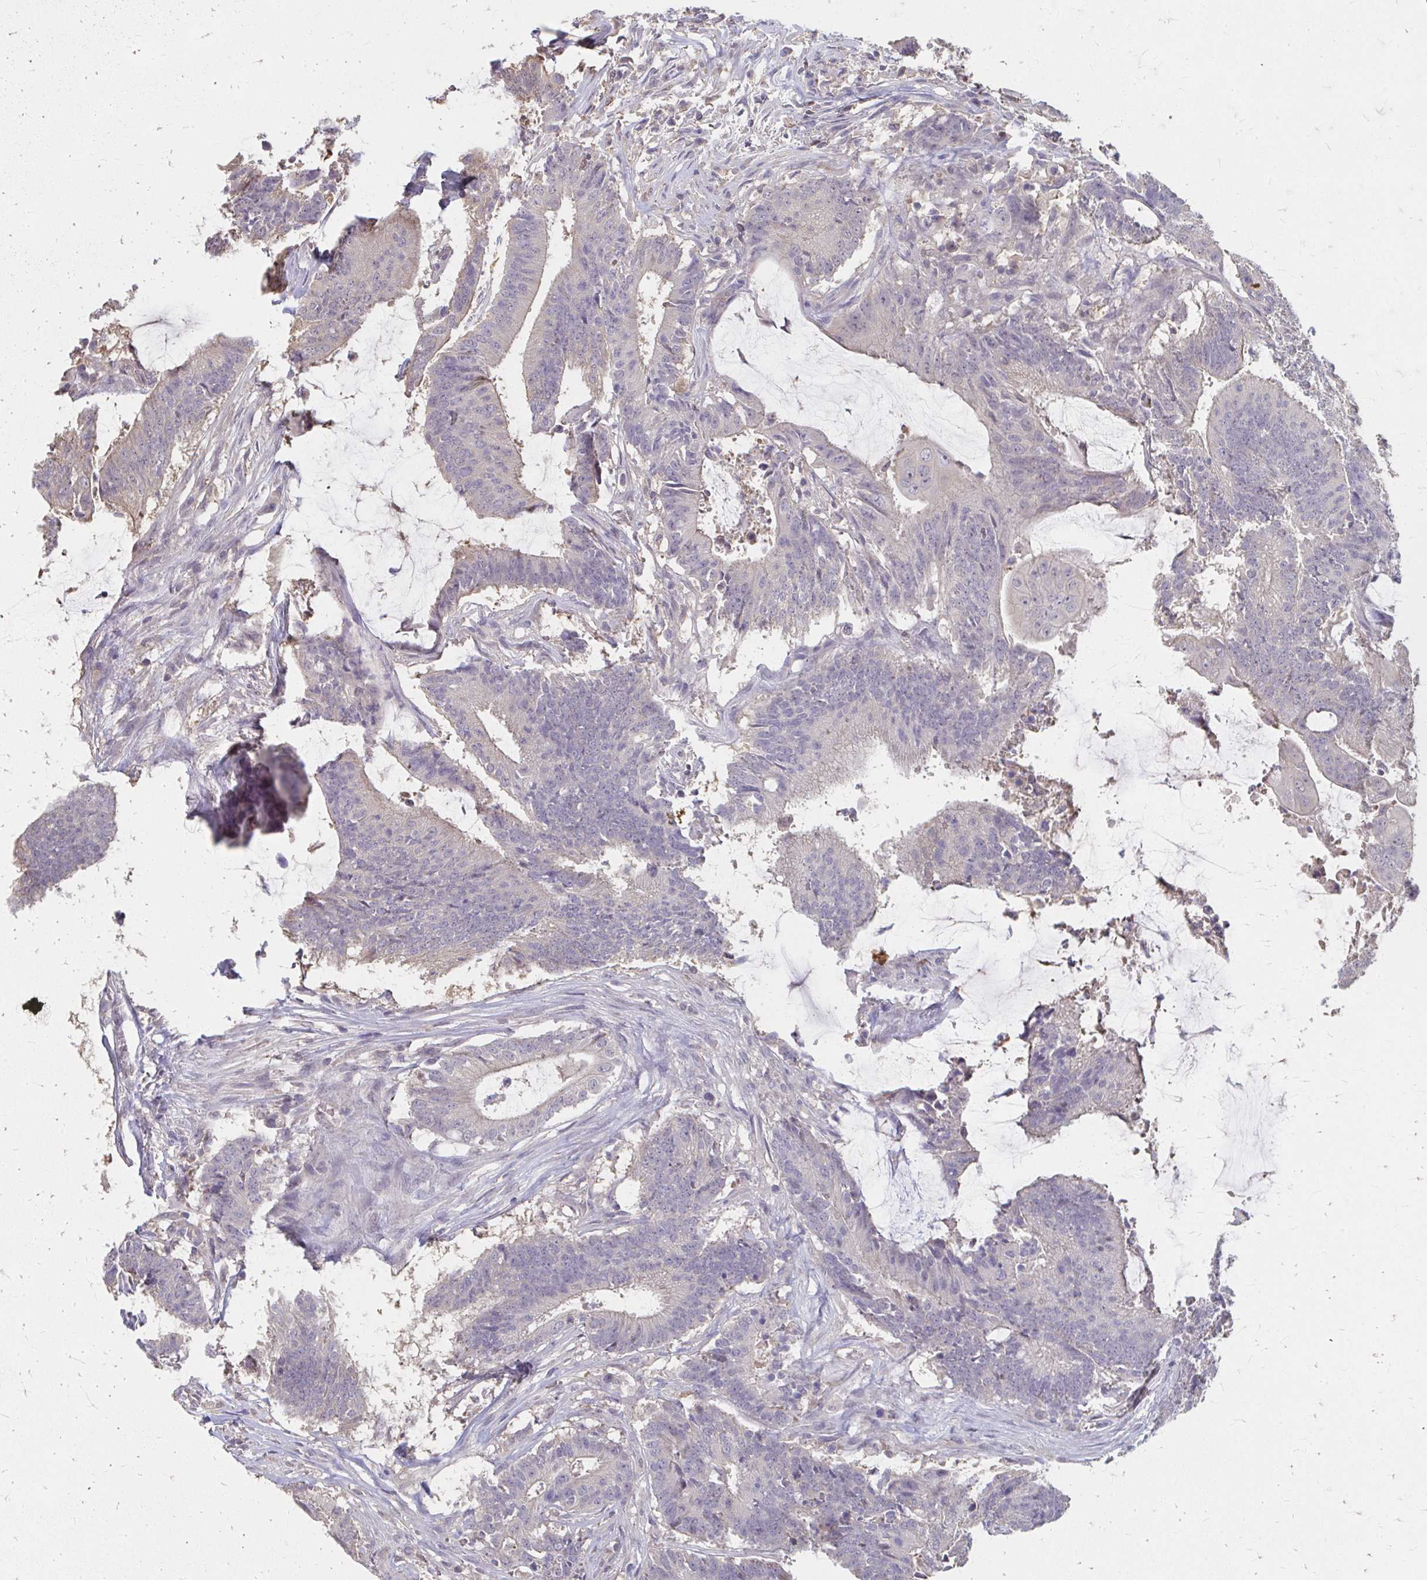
{"staining": {"intensity": "negative", "quantity": "none", "location": "none"}, "tissue": "colorectal cancer", "cell_type": "Tumor cells", "image_type": "cancer", "snomed": [{"axis": "morphology", "description": "Adenocarcinoma, NOS"}, {"axis": "topography", "description": "Colon"}], "caption": "This is a image of immunohistochemistry staining of colorectal cancer, which shows no staining in tumor cells.", "gene": "RABGAP1L", "patient": {"sex": "female", "age": 43}}